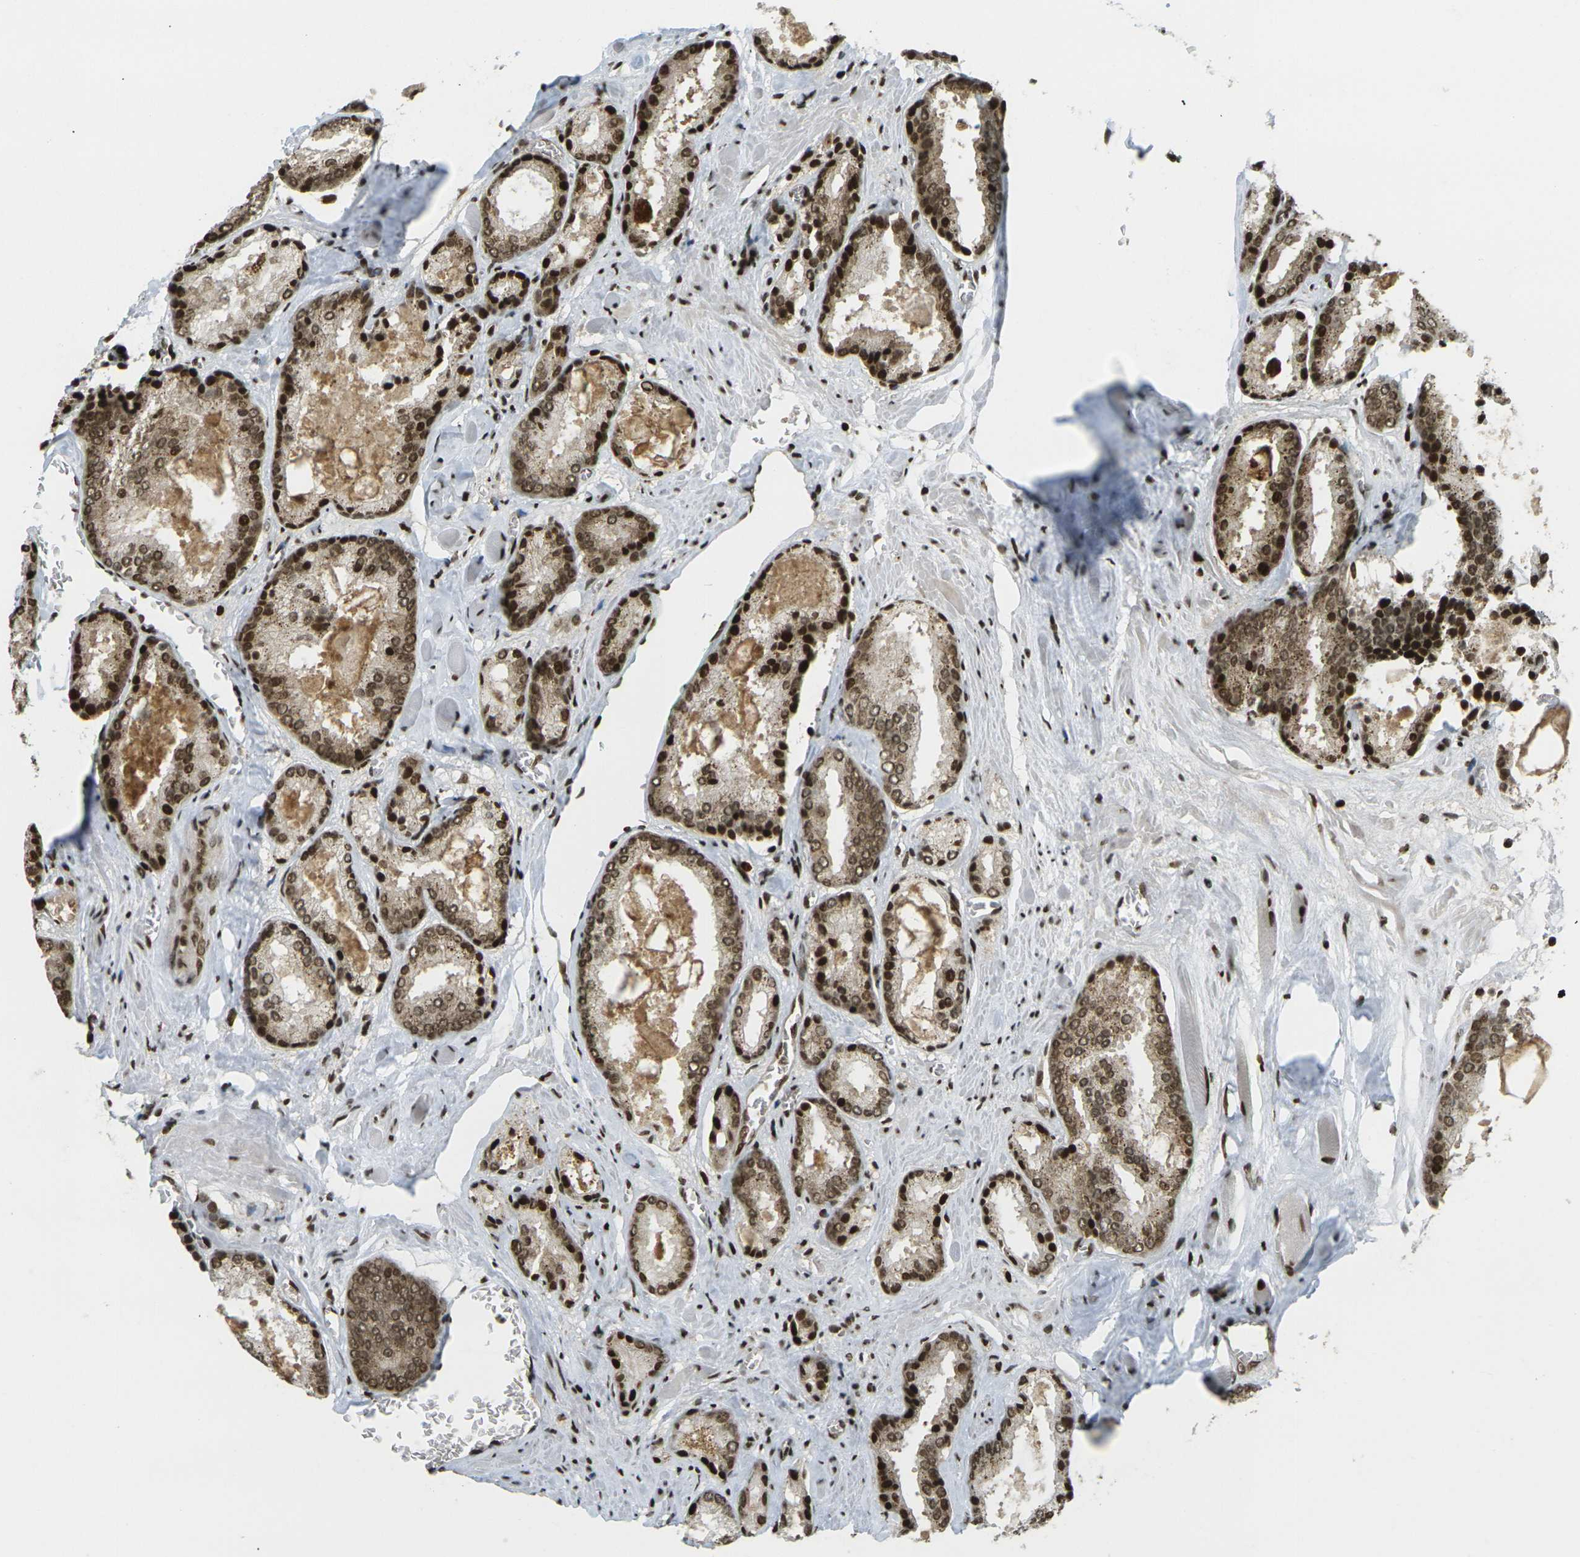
{"staining": {"intensity": "strong", "quantity": ">75%", "location": "cytoplasmic/membranous,nuclear"}, "tissue": "prostate cancer", "cell_type": "Tumor cells", "image_type": "cancer", "snomed": [{"axis": "morphology", "description": "Adenocarcinoma, Low grade"}, {"axis": "topography", "description": "Prostate"}], "caption": "Human prostate cancer (low-grade adenocarcinoma) stained with a protein marker reveals strong staining in tumor cells.", "gene": "RUVBL2", "patient": {"sex": "male", "age": 64}}